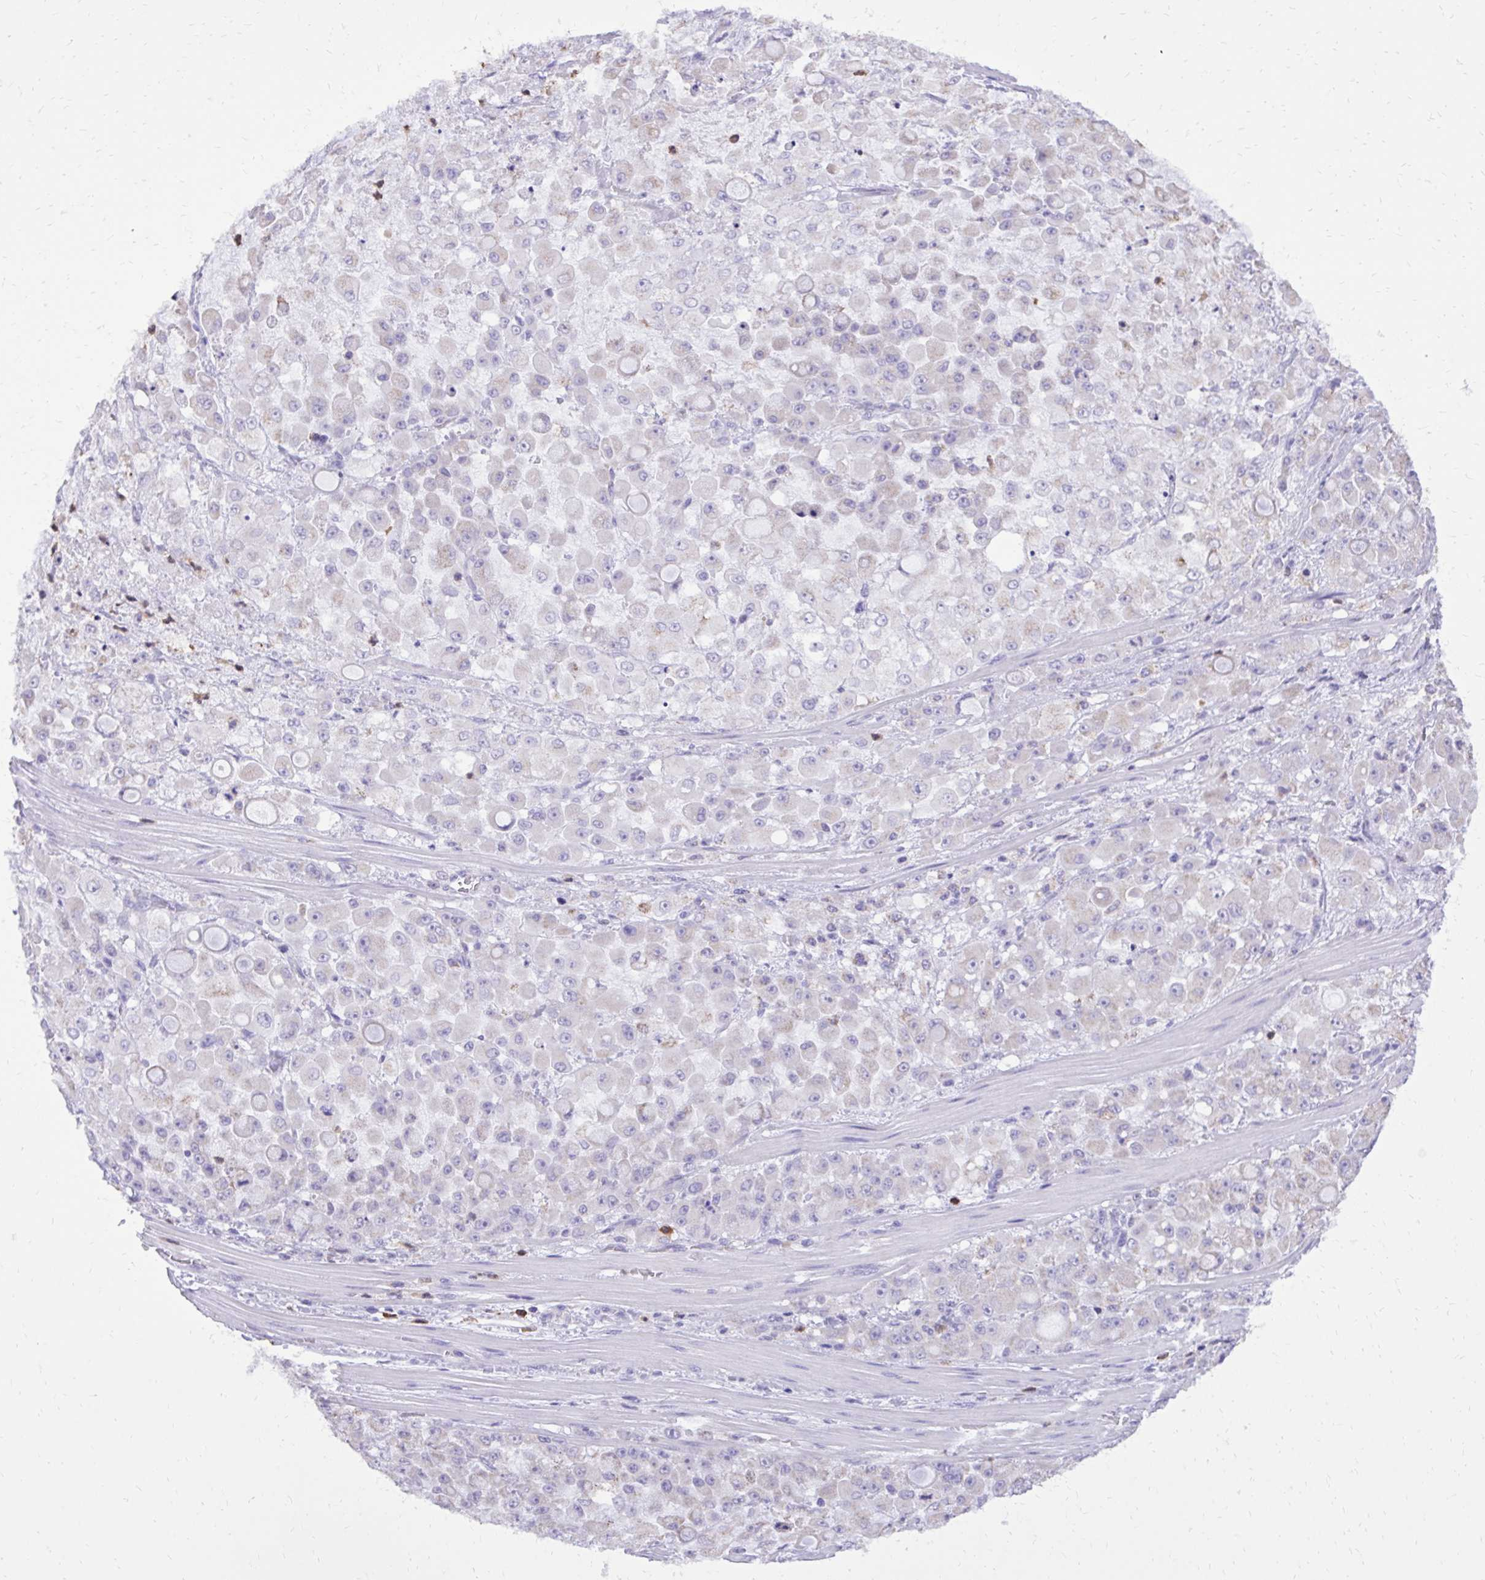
{"staining": {"intensity": "negative", "quantity": "none", "location": "none"}, "tissue": "stomach cancer", "cell_type": "Tumor cells", "image_type": "cancer", "snomed": [{"axis": "morphology", "description": "Adenocarcinoma, NOS"}, {"axis": "topography", "description": "Stomach"}], "caption": "An IHC image of stomach cancer (adenocarcinoma) is shown. There is no staining in tumor cells of stomach cancer (adenocarcinoma).", "gene": "CAT", "patient": {"sex": "female", "age": 76}}